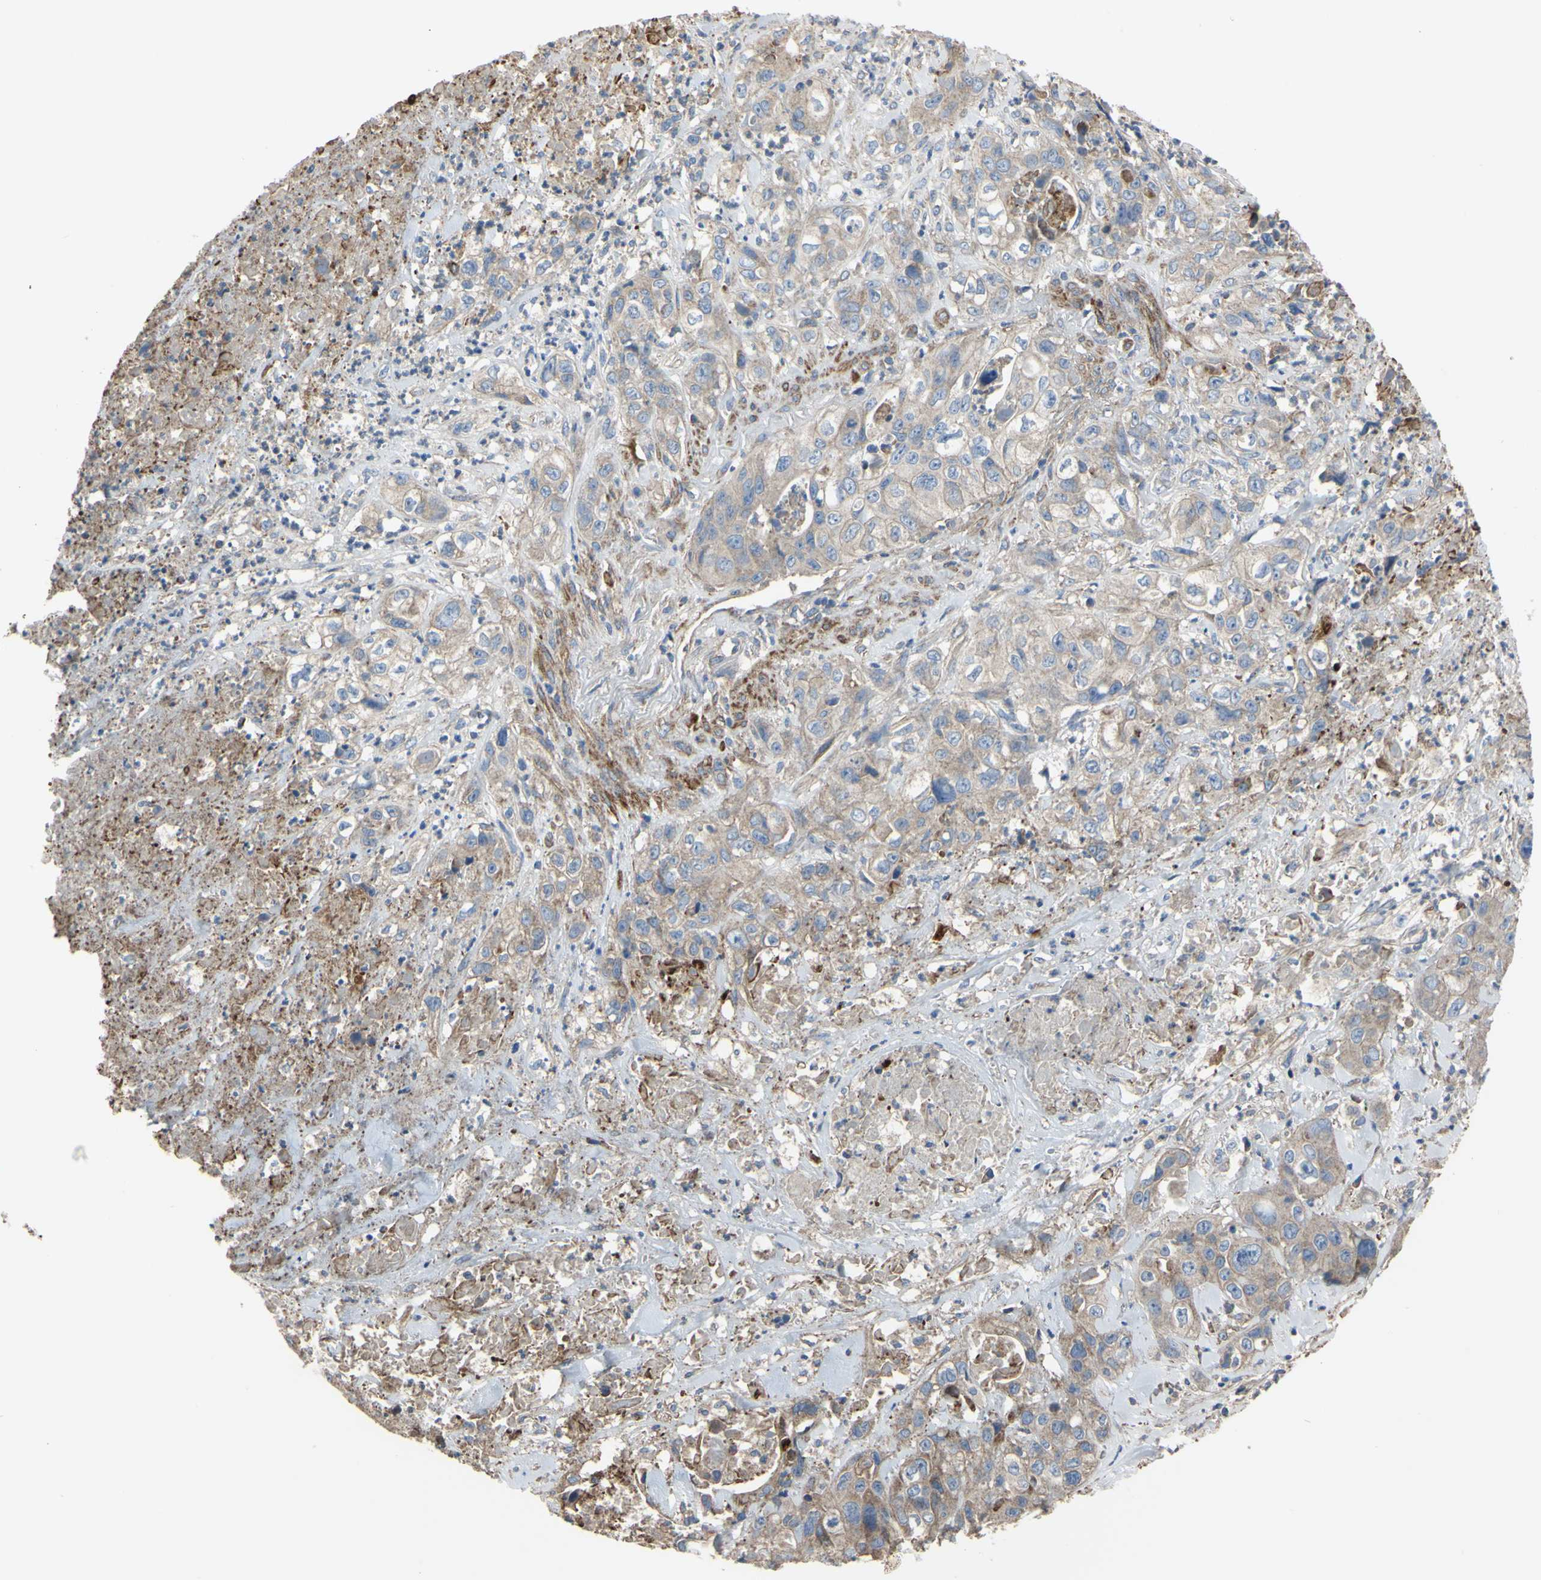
{"staining": {"intensity": "weak", "quantity": ">75%", "location": "cytoplasmic/membranous"}, "tissue": "liver cancer", "cell_type": "Tumor cells", "image_type": "cancer", "snomed": [{"axis": "morphology", "description": "Cholangiocarcinoma"}, {"axis": "topography", "description": "Liver"}], "caption": "Protein positivity by immunohistochemistry displays weak cytoplasmic/membranous expression in about >75% of tumor cells in liver cancer (cholangiocarcinoma).", "gene": "BECN1", "patient": {"sex": "female", "age": 61}}